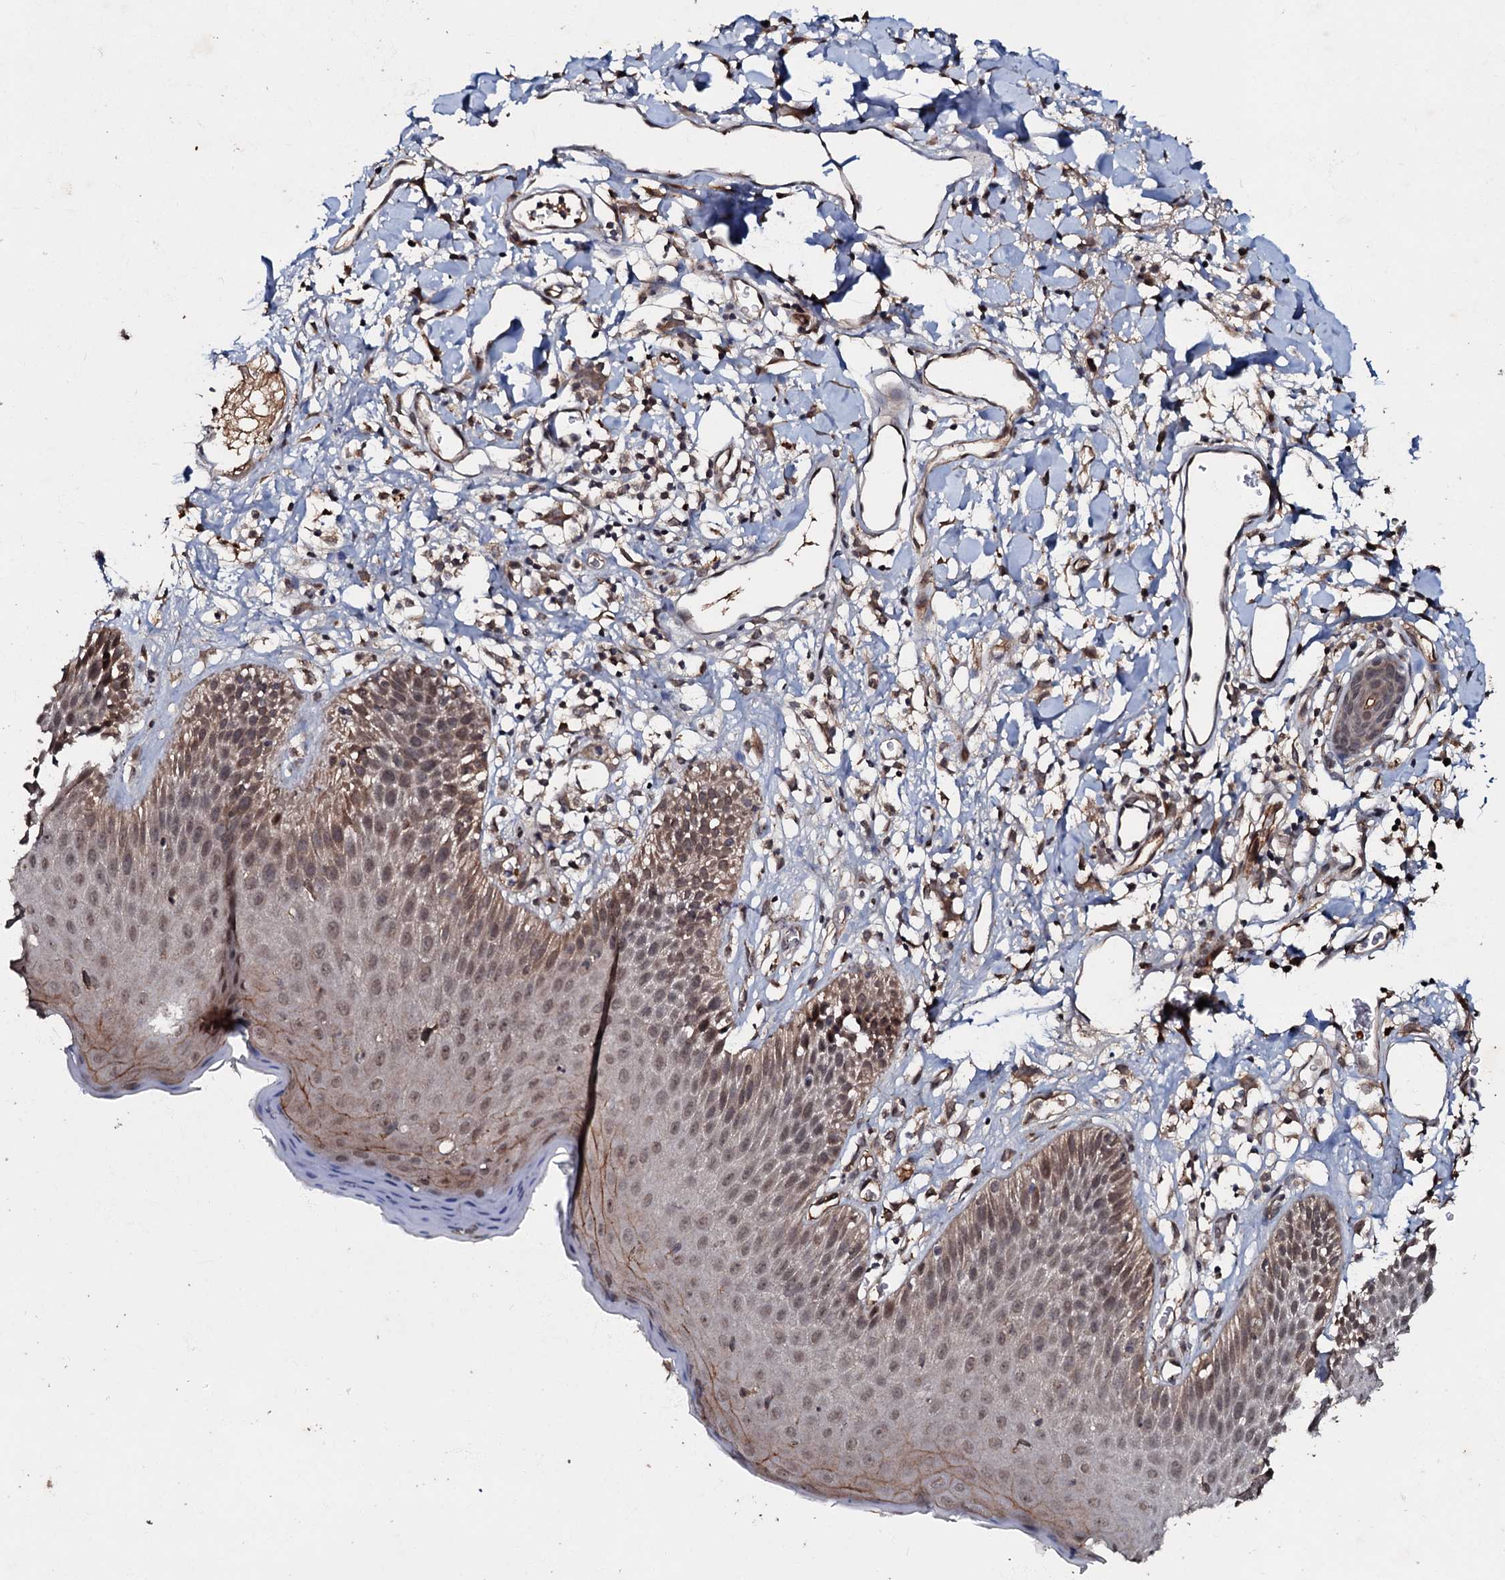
{"staining": {"intensity": "moderate", "quantity": "25%-75%", "location": "cytoplasmic/membranous,nuclear"}, "tissue": "skin", "cell_type": "Epidermal cells", "image_type": "normal", "snomed": [{"axis": "morphology", "description": "Normal tissue, NOS"}, {"axis": "topography", "description": "Vulva"}], "caption": "A high-resolution photomicrograph shows immunohistochemistry (IHC) staining of normal skin, which exhibits moderate cytoplasmic/membranous,nuclear staining in about 25%-75% of epidermal cells.", "gene": "MANSC4", "patient": {"sex": "female", "age": 68}}